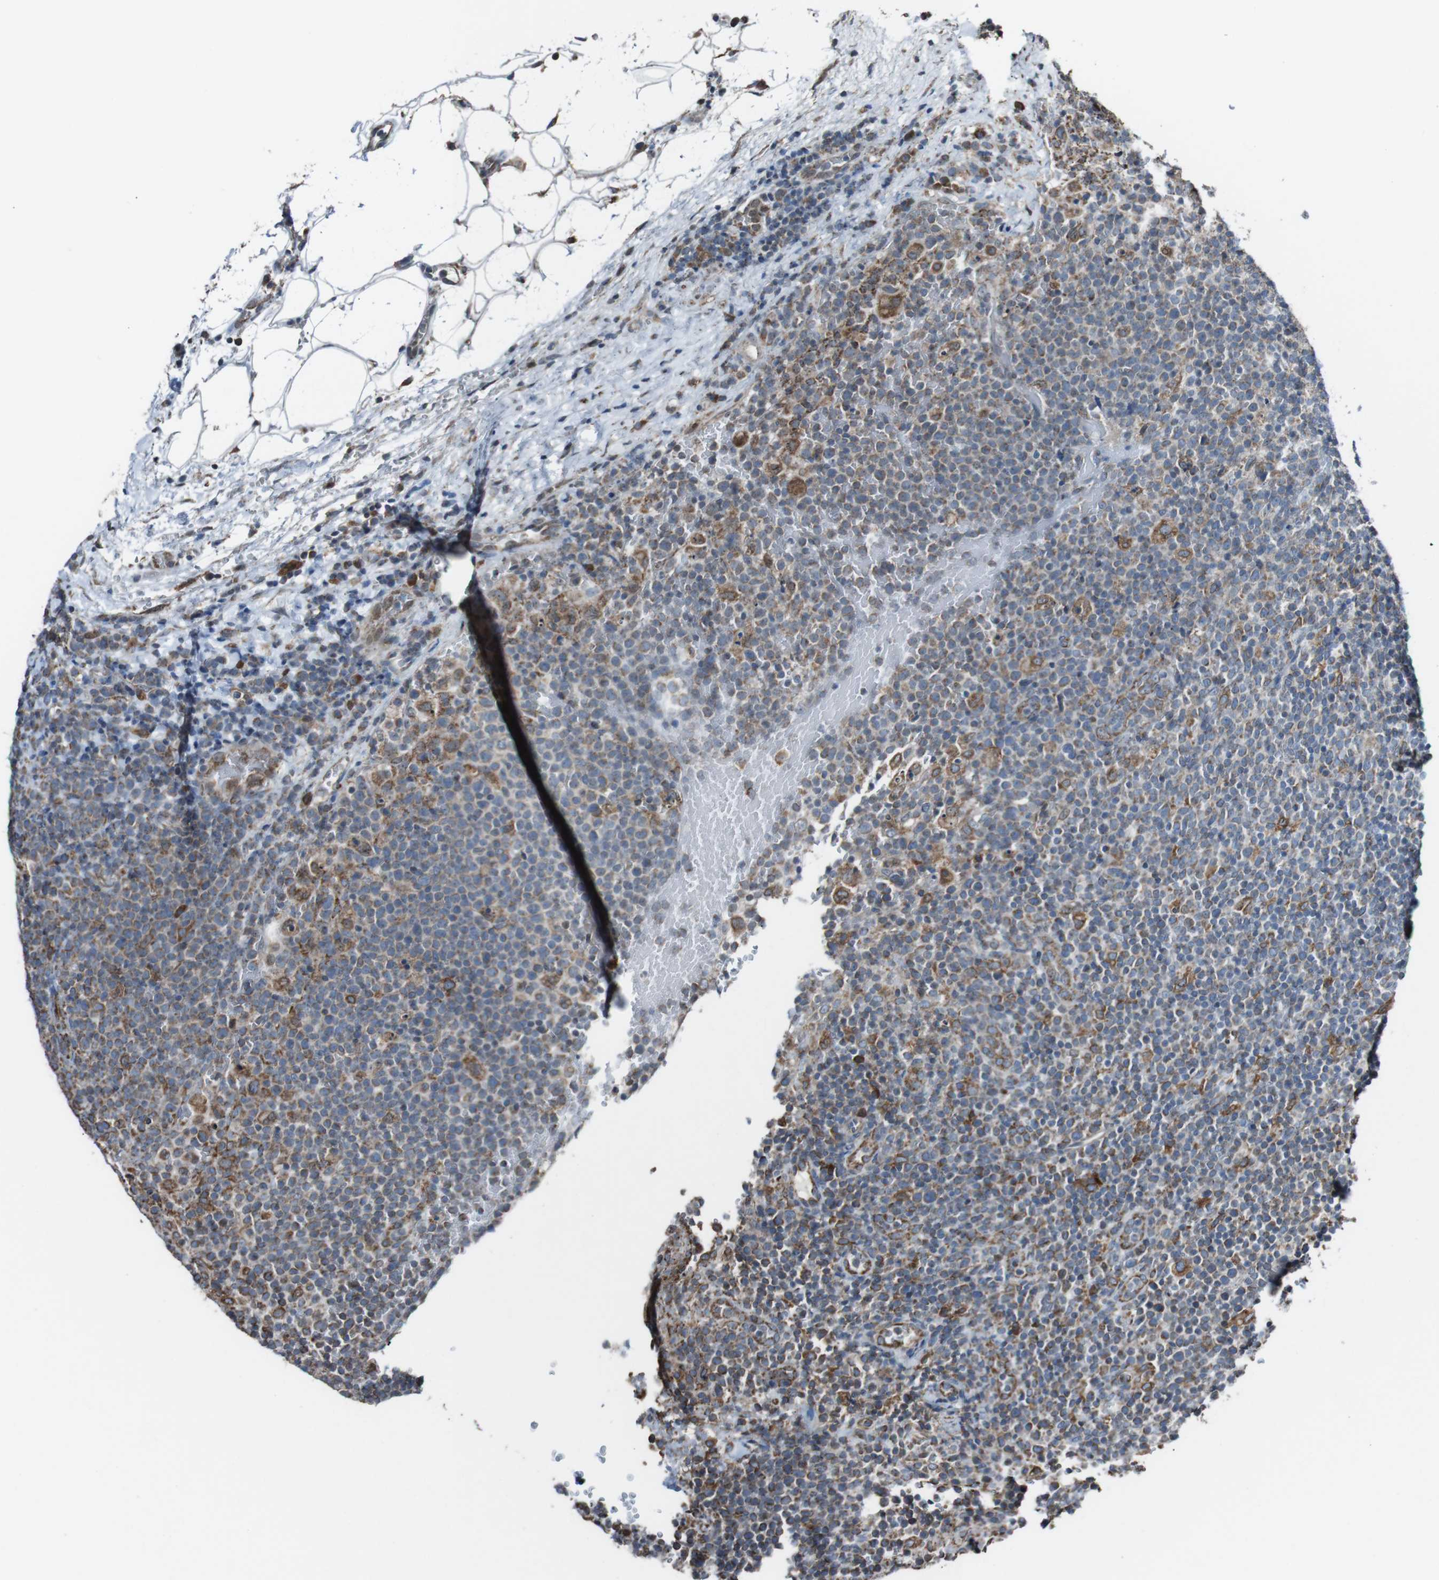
{"staining": {"intensity": "moderate", "quantity": "25%-75%", "location": "cytoplasmic/membranous"}, "tissue": "lymphoma", "cell_type": "Tumor cells", "image_type": "cancer", "snomed": [{"axis": "morphology", "description": "Malignant lymphoma, non-Hodgkin's type, High grade"}, {"axis": "topography", "description": "Lymph node"}], "caption": "Brown immunohistochemical staining in lymphoma displays moderate cytoplasmic/membranous staining in about 25%-75% of tumor cells.", "gene": "CISD2", "patient": {"sex": "male", "age": 61}}